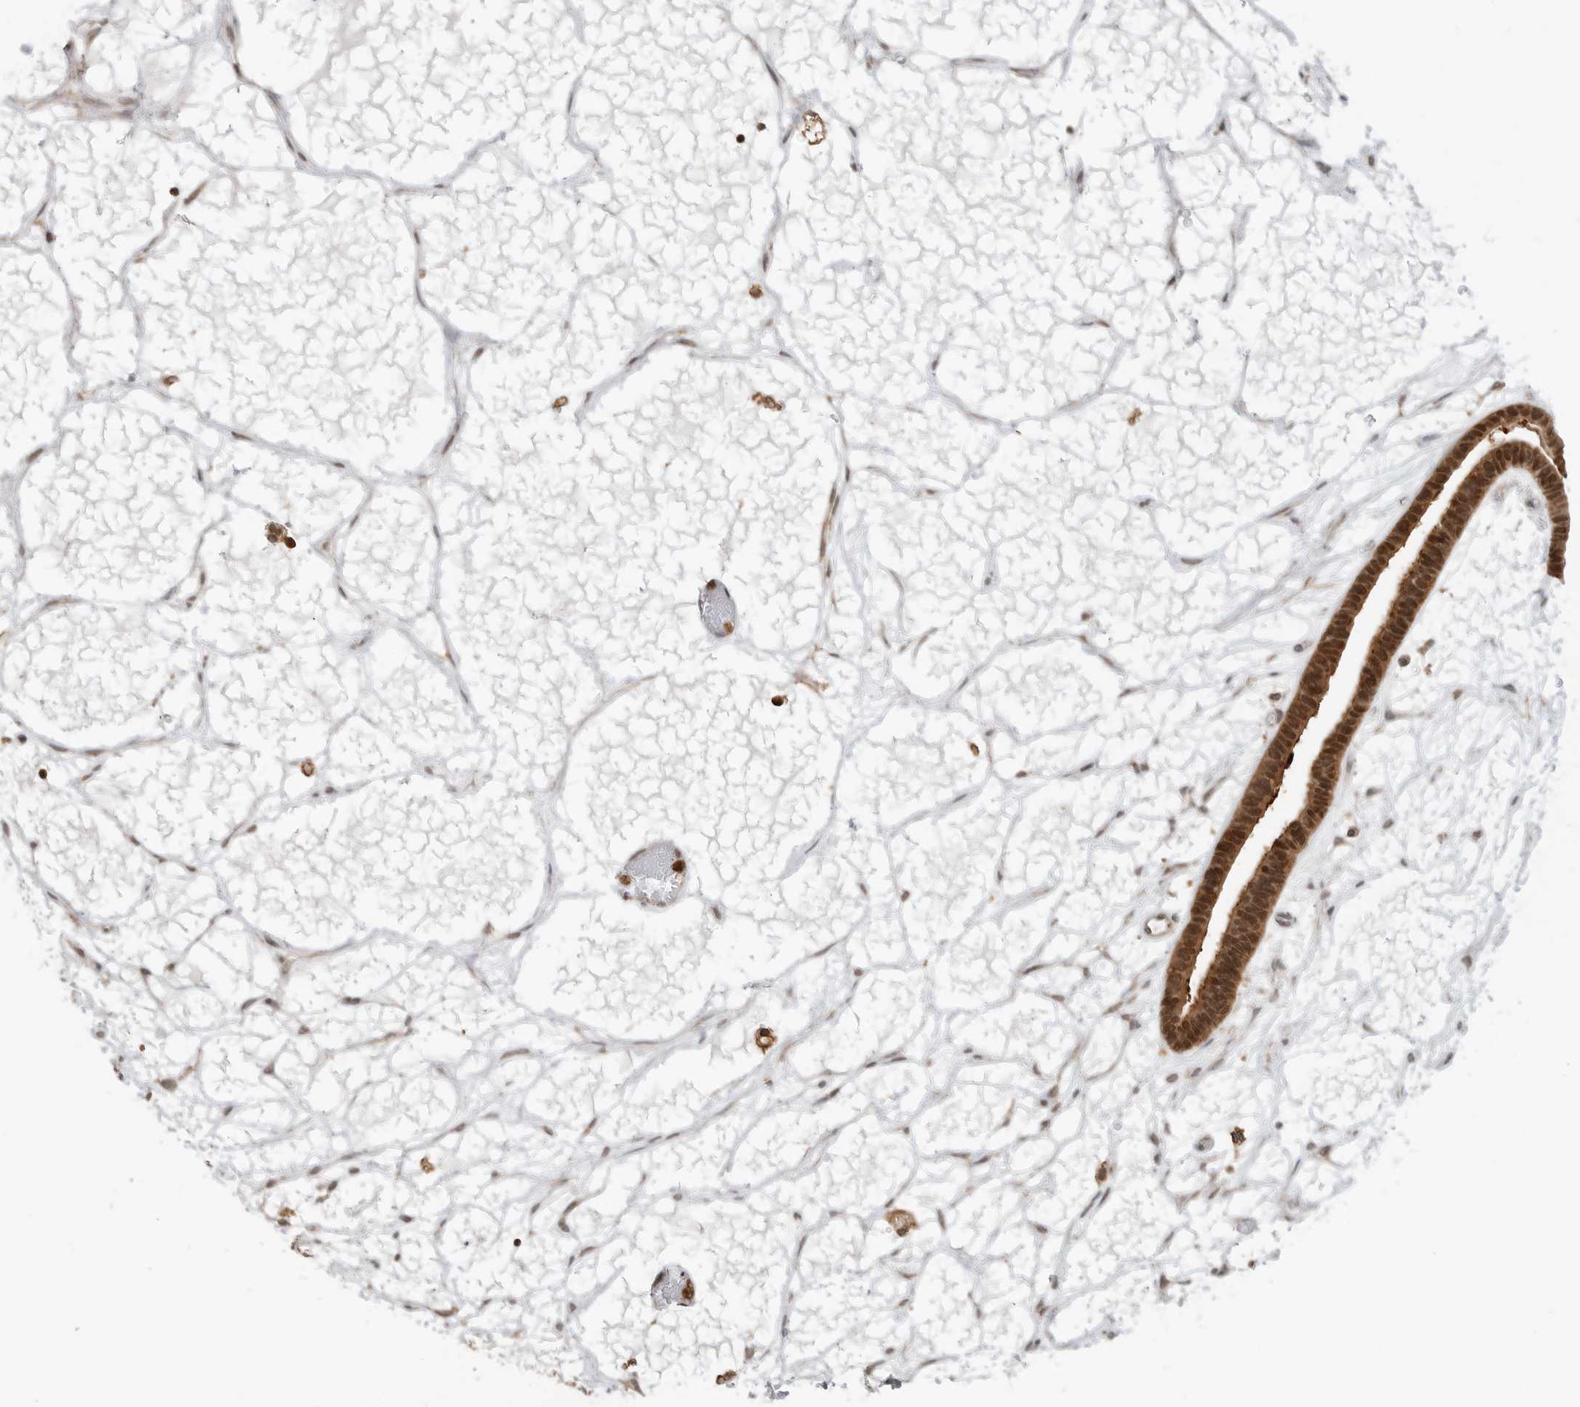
{"staining": {"intensity": "strong", "quantity": ">75%", "location": "cytoplasmic/membranous,nuclear"}, "tissue": "ovarian cancer", "cell_type": "Tumor cells", "image_type": "cancer", "snomed": [{"axis": "morphology", "description": "Cystadenocarcinoma, serous, NOS"}, {"axis": "topography", "description": "Ovary"}], "caption": "A high-resolution micrograph shows IHC staining of serous cystadenocarcinoma (ovarian), which exhibits strong cytoplasmic/membranous and nuclear expression in about >75% of tumor cells.", "gene": "ANXA11", "patient": {"sex": "female", "age": 56}}